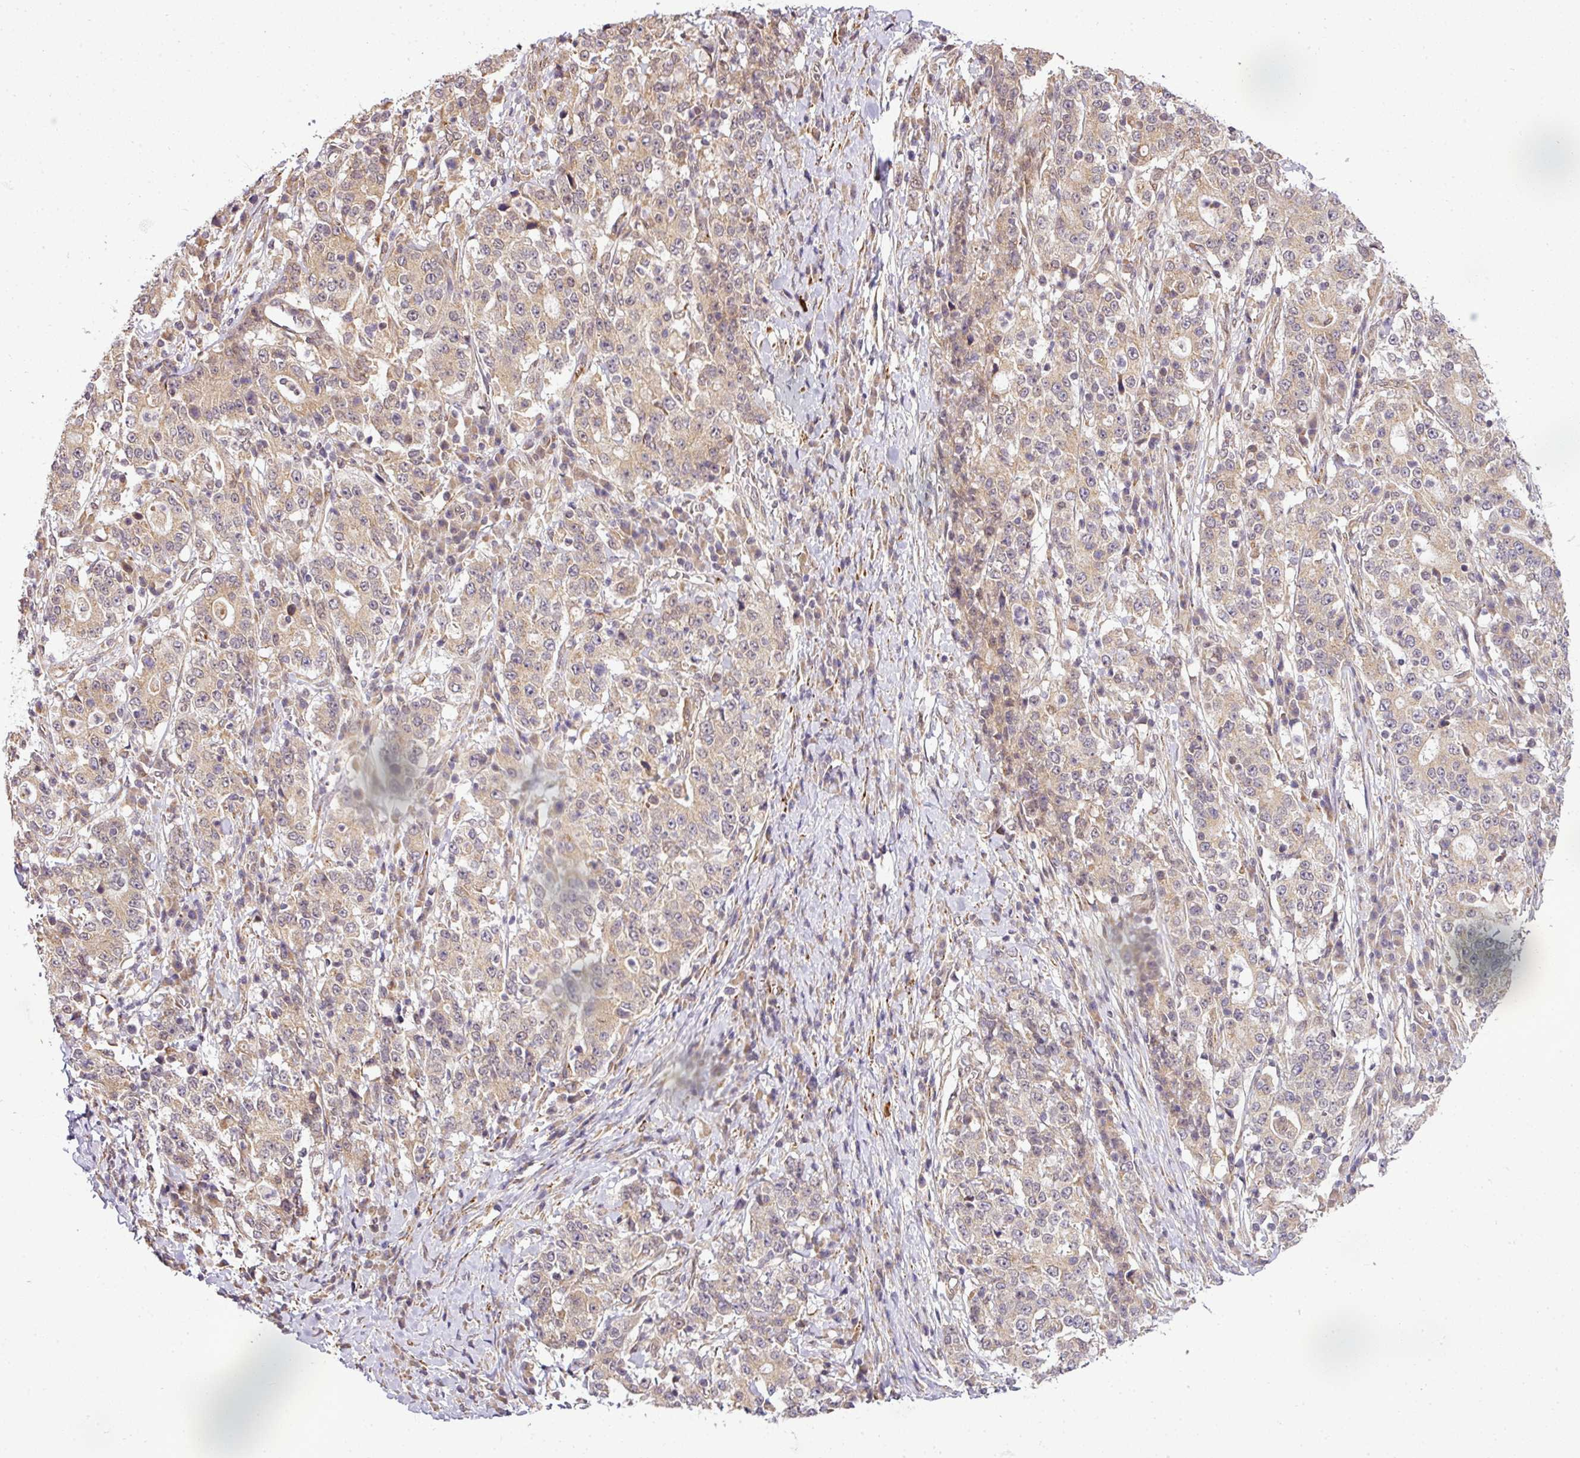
{"staining": {"intensity": "weak", "quantity": ">75%", "location": "cytoplasmic/membranous"}, "tissue": "stomach cancer", "cell_type": "Tumor cells", "image_type": "cancer", "snomed": [{"axis": "morphology", "description": "Normal tissue, NOS"}, {"axis": "morphology", "description": "Adenocarcinoma, NOS"}, {"axis": "topography", "description": "Stomach, upper"}, {"axis": "topography", "description": "Stomach"}], "caption": "Weak cytoplasmic/membranous protein positivity is present in approximately >75% of tumor cells in adenocarcinoma (stomach). (DAB IHC with brightfield microscopy, high magnification).", "gene": "C1orf226", "patient": {"sex": "male", "age": 59}}